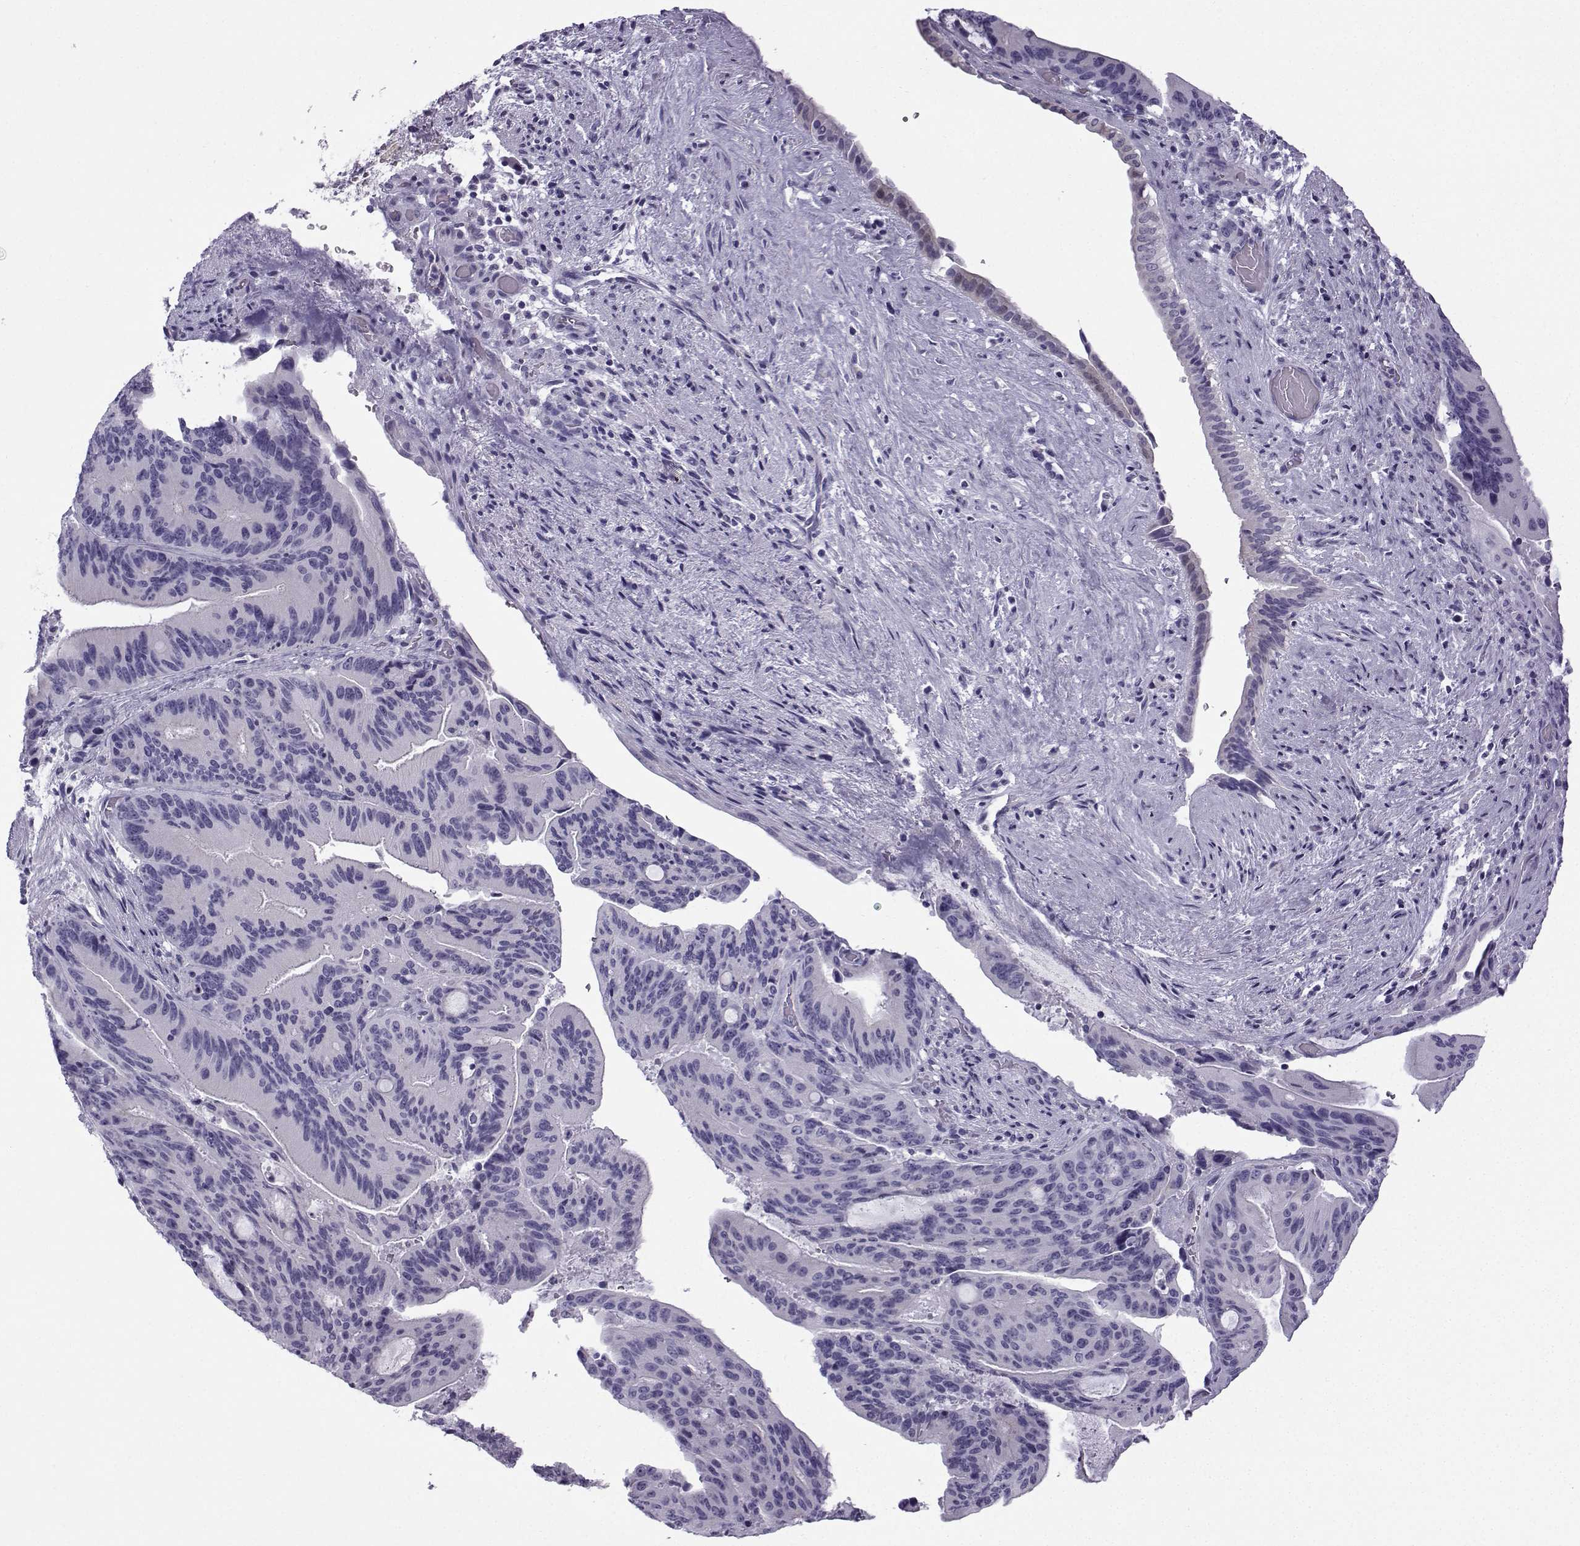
{"staining": {"intensity": "negative", "quantity": "none", "location": "none"}, "tissue": "liver cancer", "cell_type": "Tumor cells", "image_type": "cancer", "snomed": [{"axis": "morphology", "description": "Cholangiocarcinoma"}, {"axis": "topography", "description": "Liver"}], "caption": "This image is of liver cancer (cholangiocarcinoma) stained with immunohistochemistry to label a protein in brown with the nuclei are counter-stained blue. There is no staining in tumor cells.", "gene": "ZBTB8B", "patient": {"sex": "female", "age": 73}}